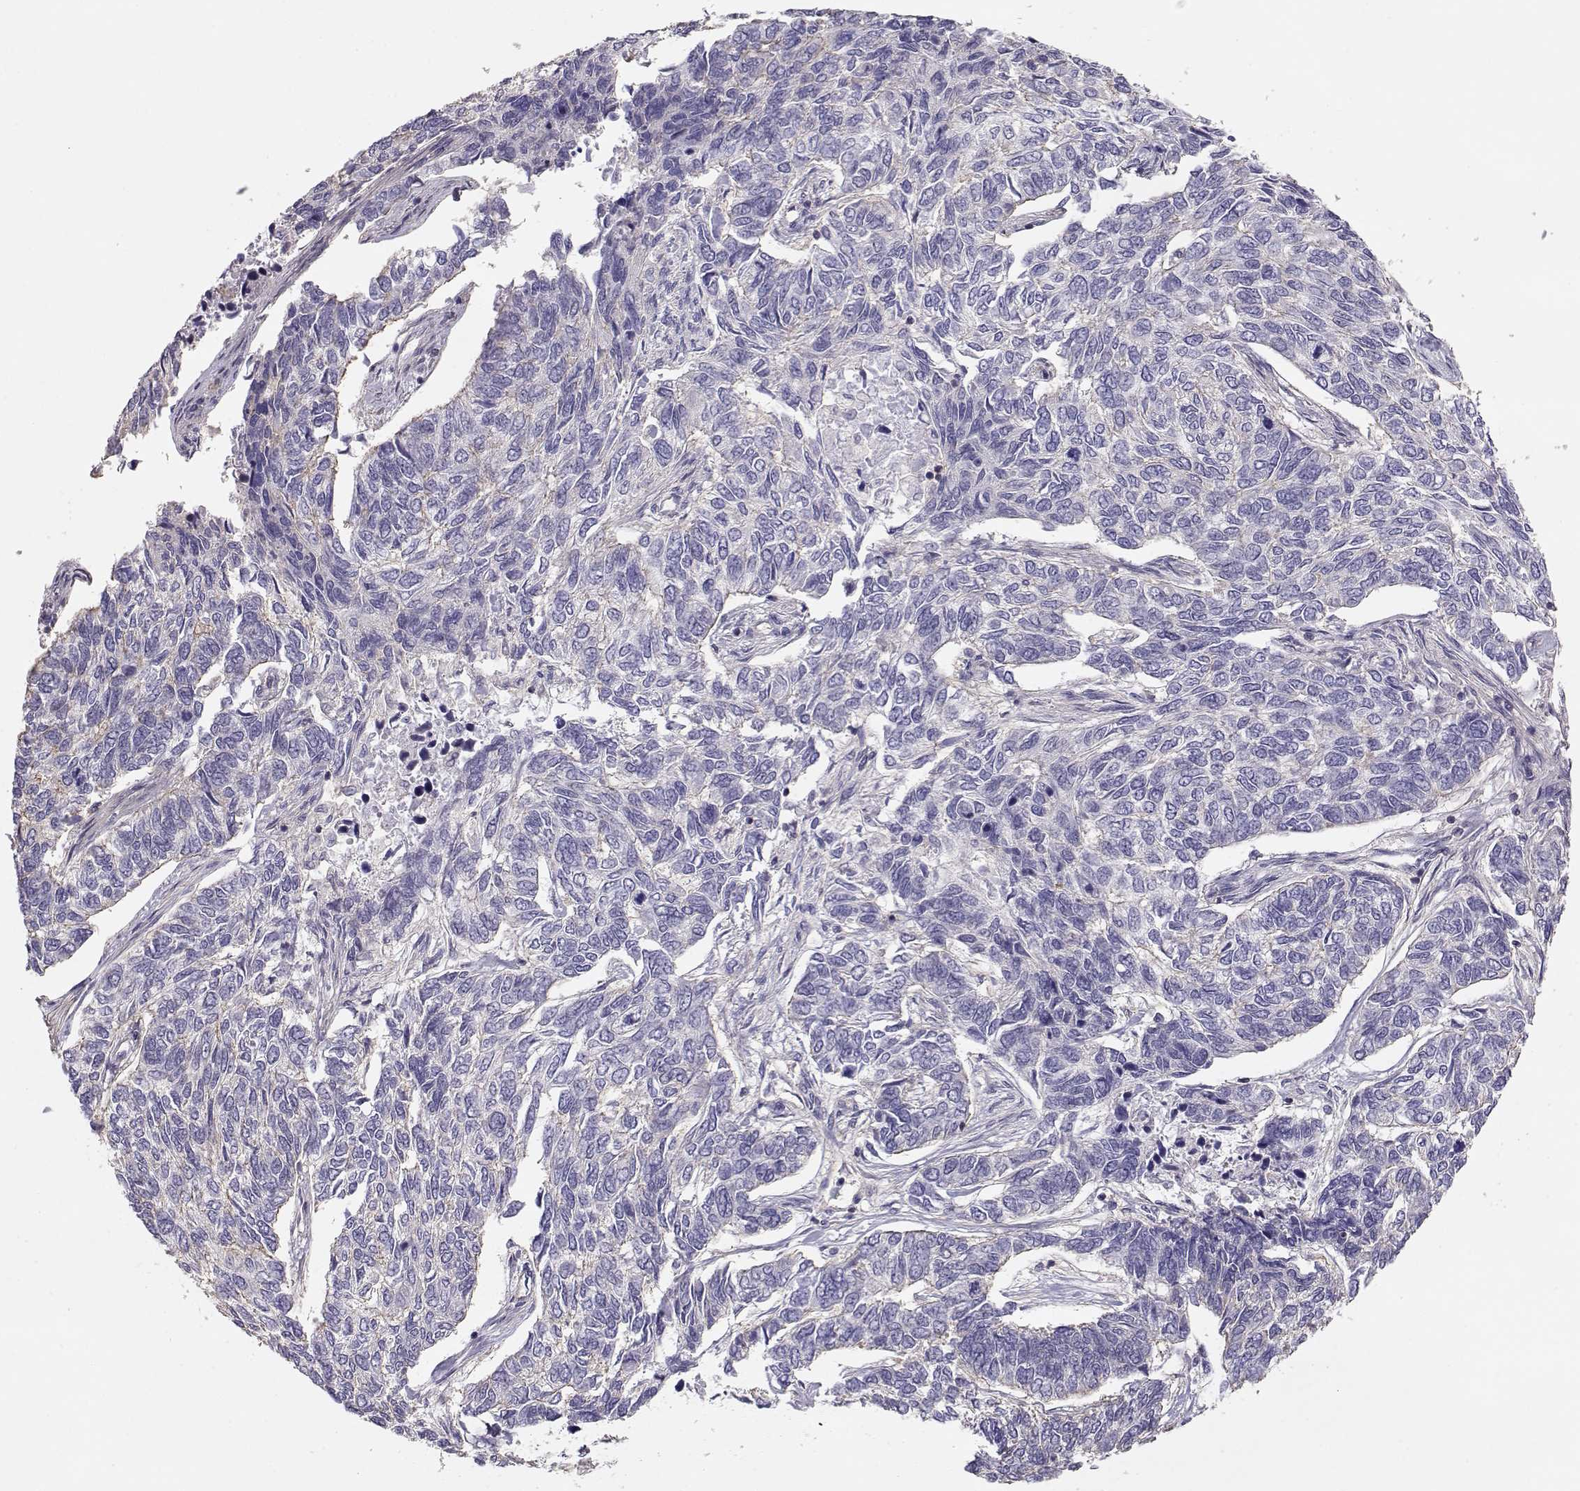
{"staining": {"intensity": "negative", "quantity": "none", "location": "none"}, "tissue": "skin cancer", "cell_type": "Tumor cells", "image_type": "cancer", "snomed": [{"axis": "morphology", "description": "Basal cell carcinoma"}, {"axis": "topography", "description": "Skin"}], "caption": "Skin cancer stained for a protein using immunohistochemistry (IHC) shows no expression tumor cells.", "gene": "DAPL1", "patient": {"sex": "female", "age": 65}}